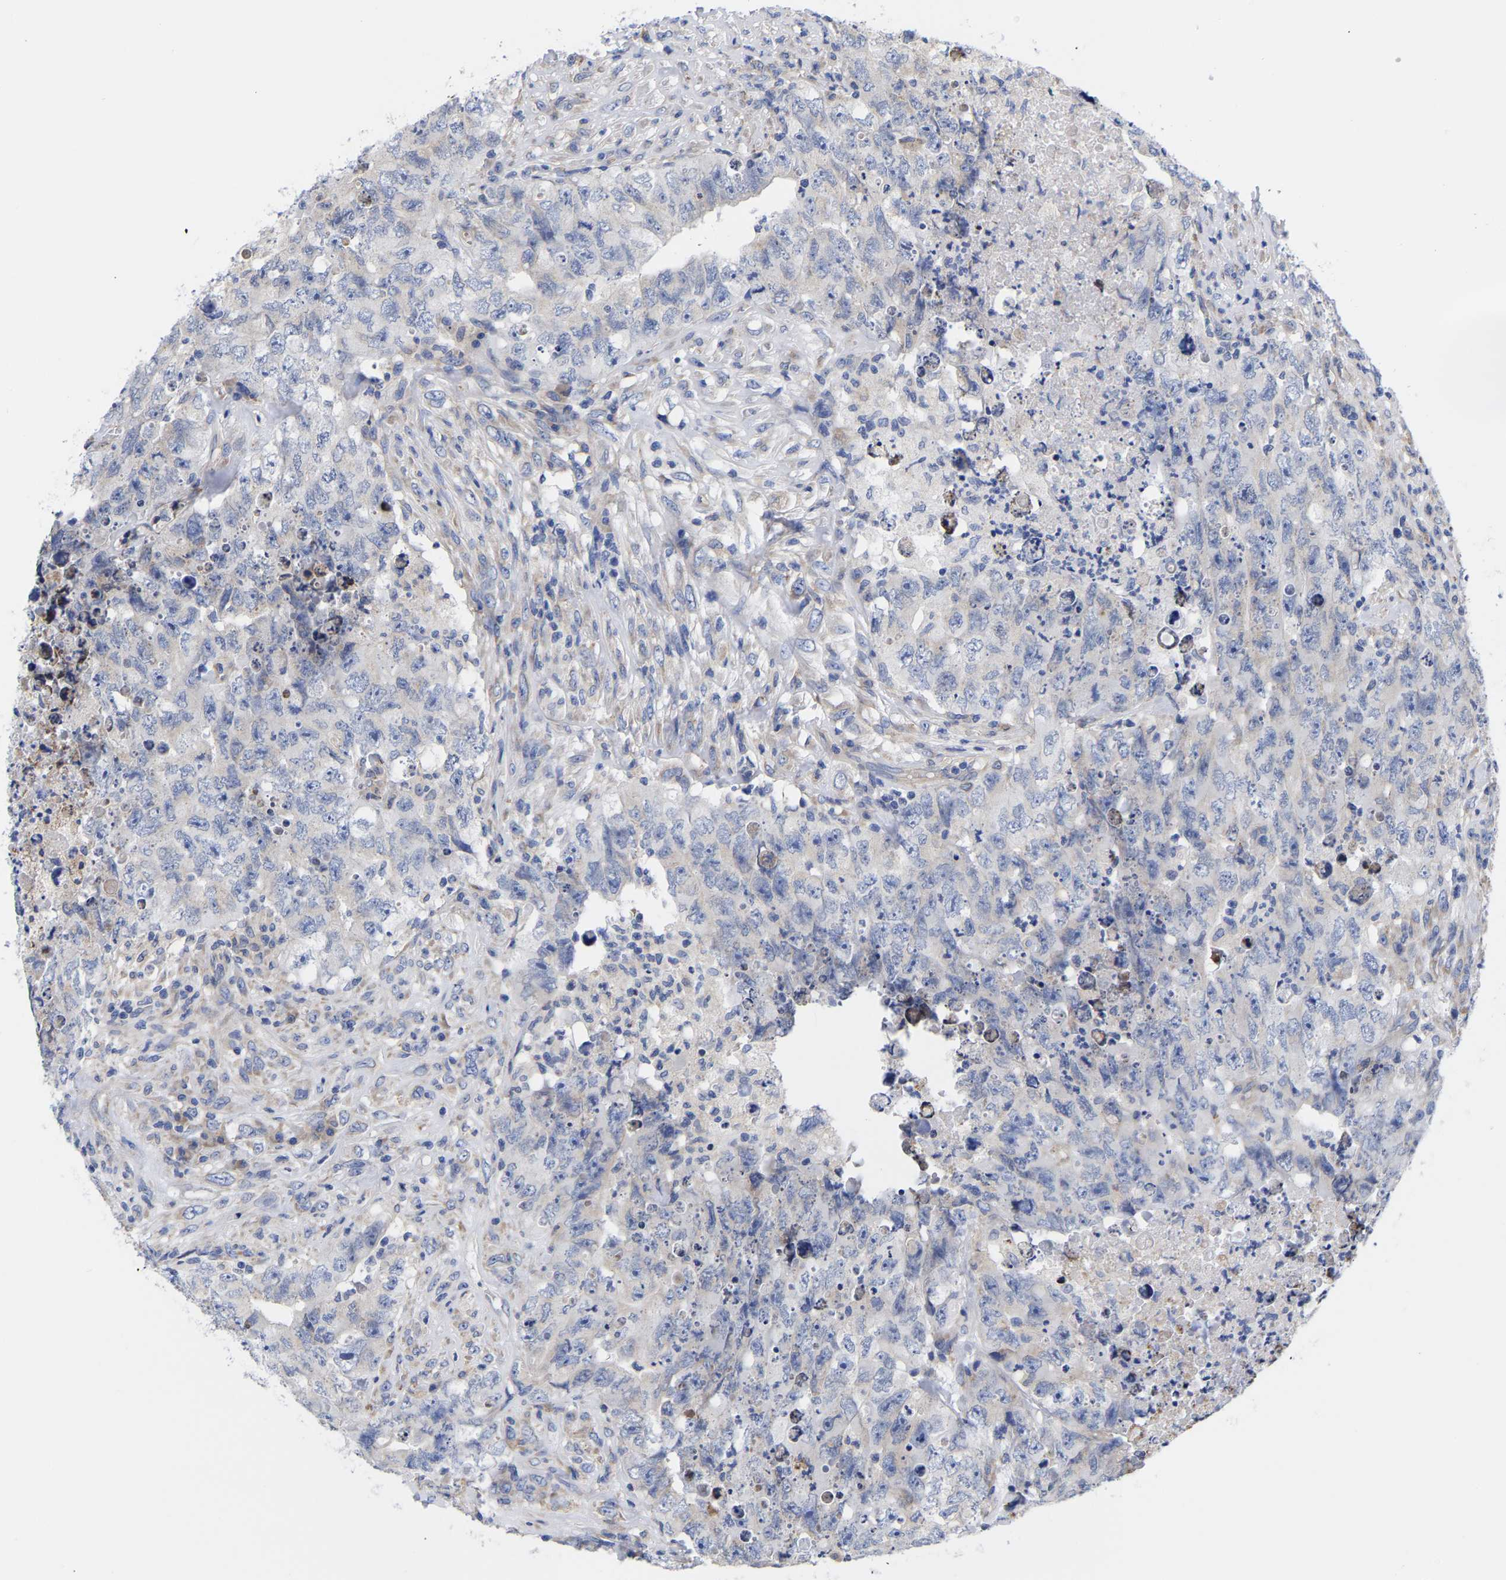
{"staining": {"intensity": "negative", "quantity": "none", "location": "none"}, "tissue": "testis cancer", "cell_type": "Tumor cells", "image_type": "cancer", "snomed": [{"axis": "morphology", "description": "Carcinoma, Embryonal, NOS"}, {"axis": "topography", "description": "Testis"}], "caption": "Protein analysis of embryonal carcinoma (testis) shows no significant expression in tumor cells.", "gene": "CFAP298", "patient": {"sex": "male", "age": 32}}